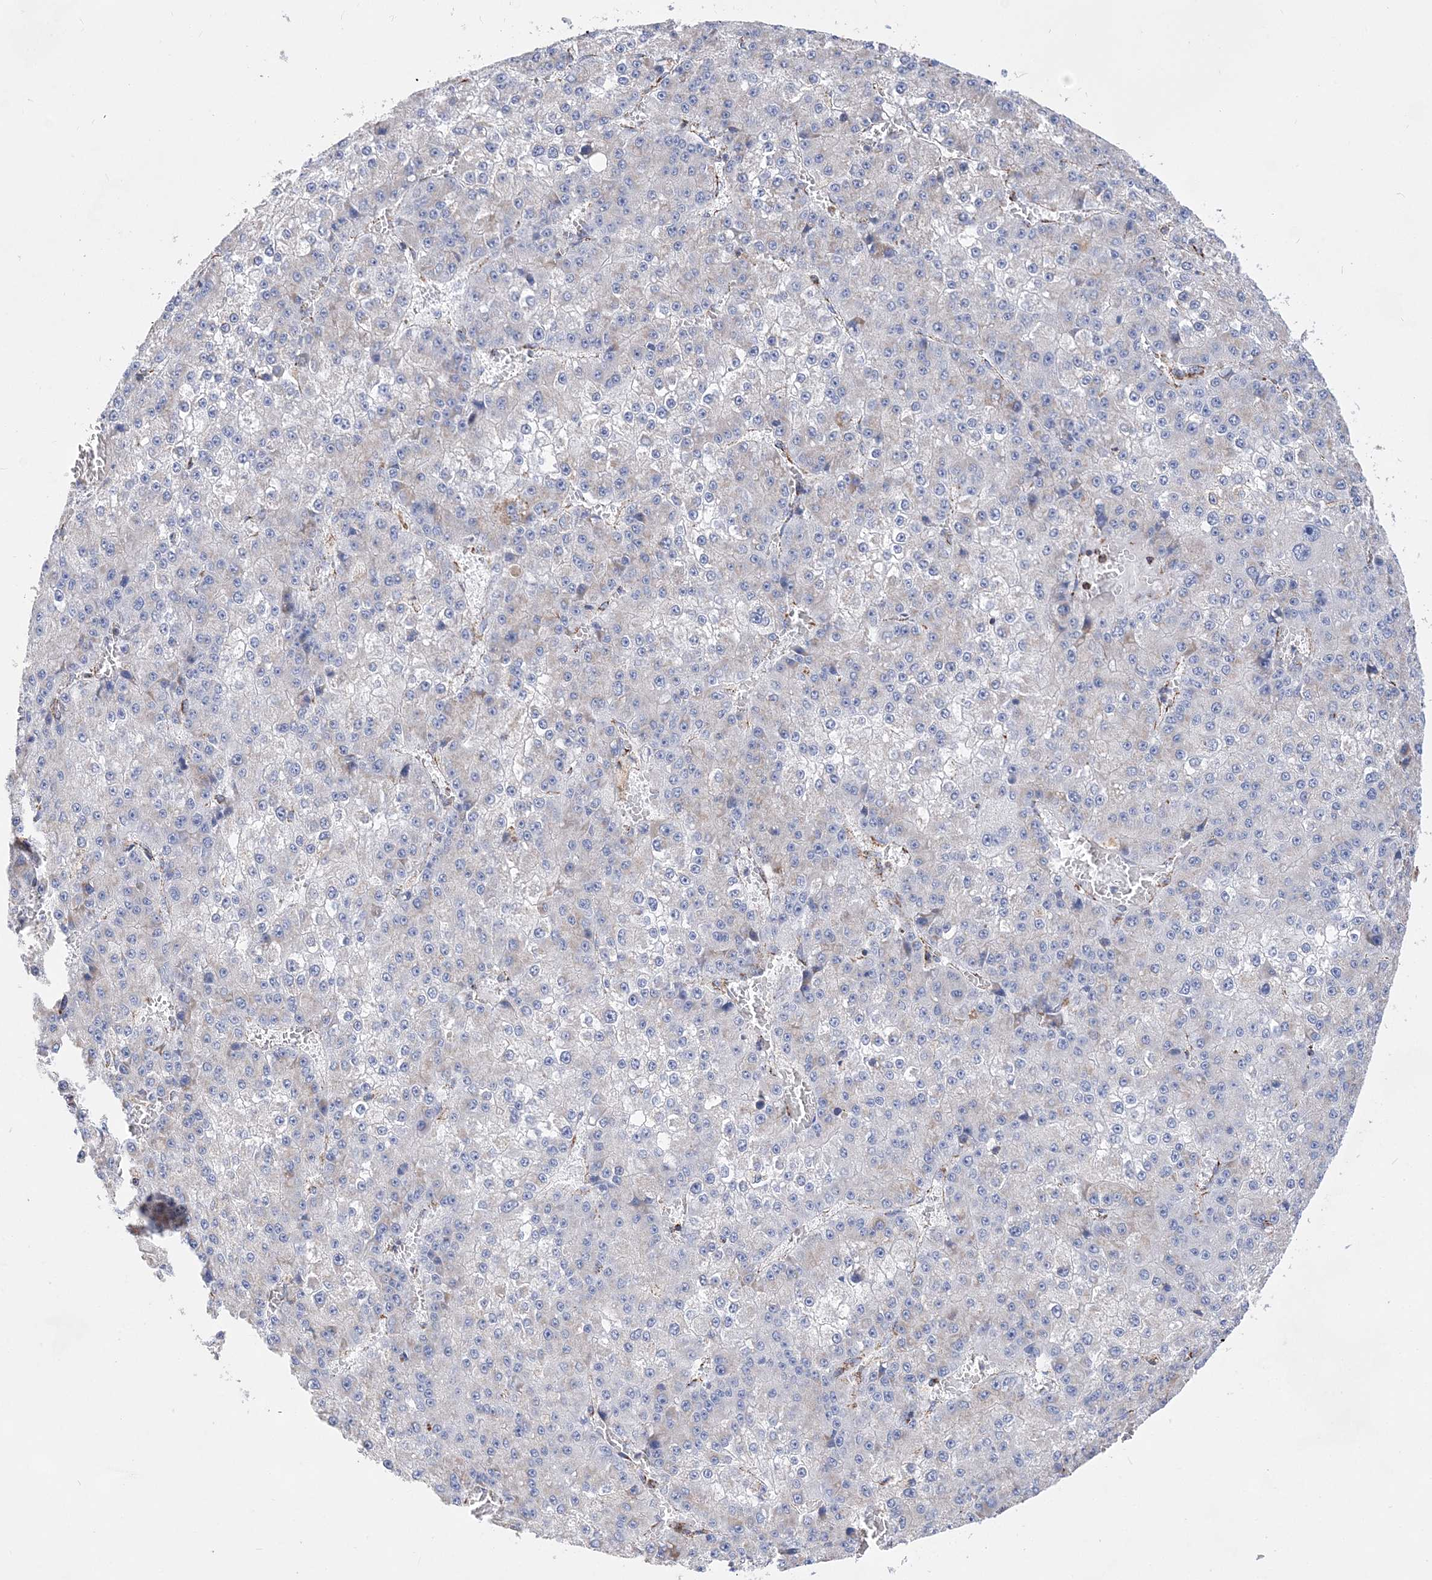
{"staining": {"intensity": "negative", "quantity": "none", "location": "none"}, "tissue": "liver cancer", "cell_type": "Tumor cells", "image_type": "cancer", "snomed": [{"axis": "morphology", "description": "Carcinoma, Hepatocellular, NOS"}, {"axis": "topography", "description": "Liver"}], "caption": "Tumor cells are negative for protein expression in human liver cancer.", "gene": "ACOT9", "patient": {"sex": "female", "age": 73}}